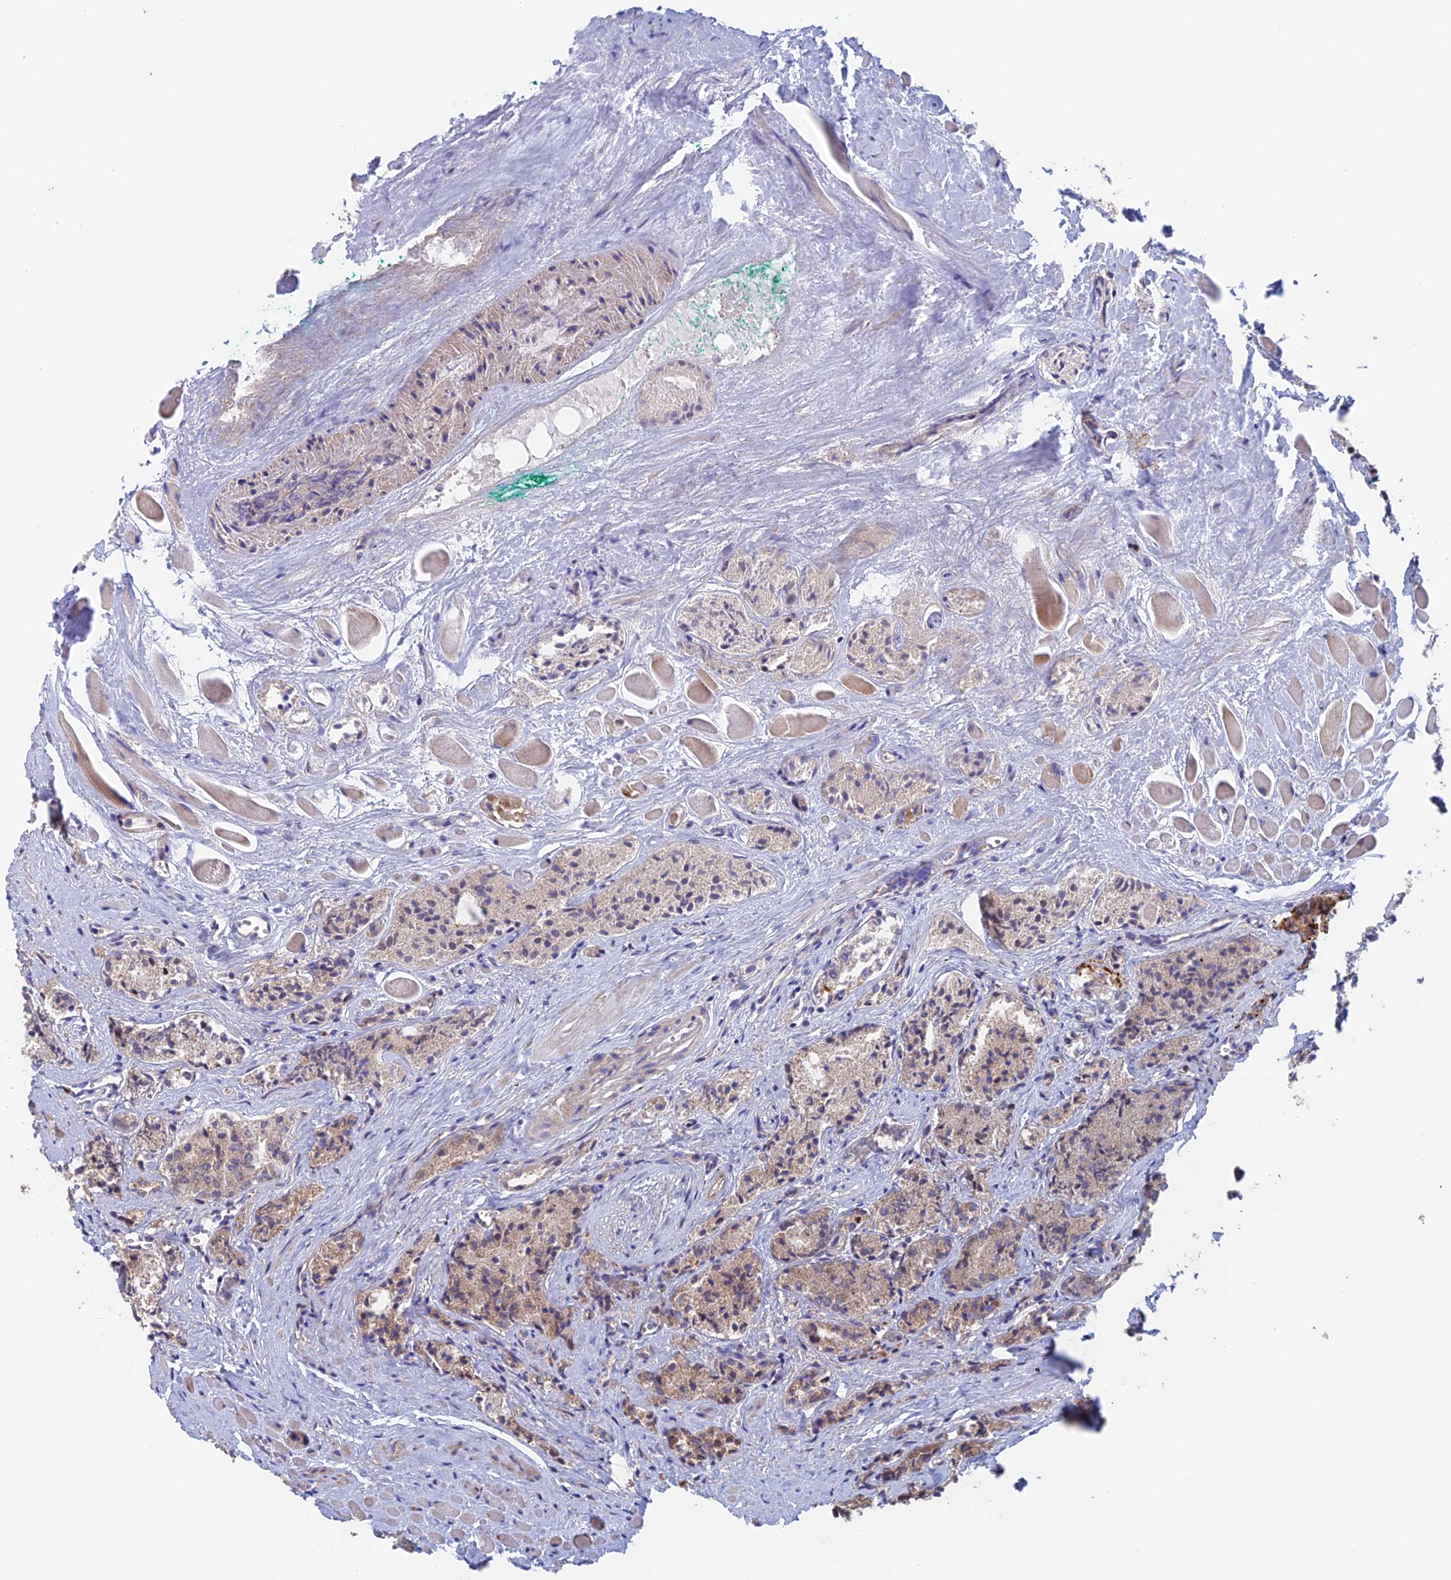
{"staining": {"intensity": "weak", "quantity": ">75%", "location": "cytoplasmic/membranous"}, "tissue": "prostate cancer", "cell_type": "Tumor cells", "image_type": "cancer", "snomed": [{"axis": "morphology", "description": "Adenocarcinoma, Low grade"}, {"axis": "topography", "description": "Prostate"}], "caption": "High-magnification brightfield microscopy of prostate cancer stained with DAB (3,3'-diaminobenzidine) (brown) and counterstained with hematoxylin (blue). tumor cells exhibit weak cytoplasmic/membranous staining is identified in approximately>75% of cells. Using DAB (3,3'-diaminobenzidine) (brown) and hematoxylin (blue) stains, captured at high magnification using brightfield microscopy.", "gene": "MRPL1", "patient": {"sex": "male", "age": 60}}